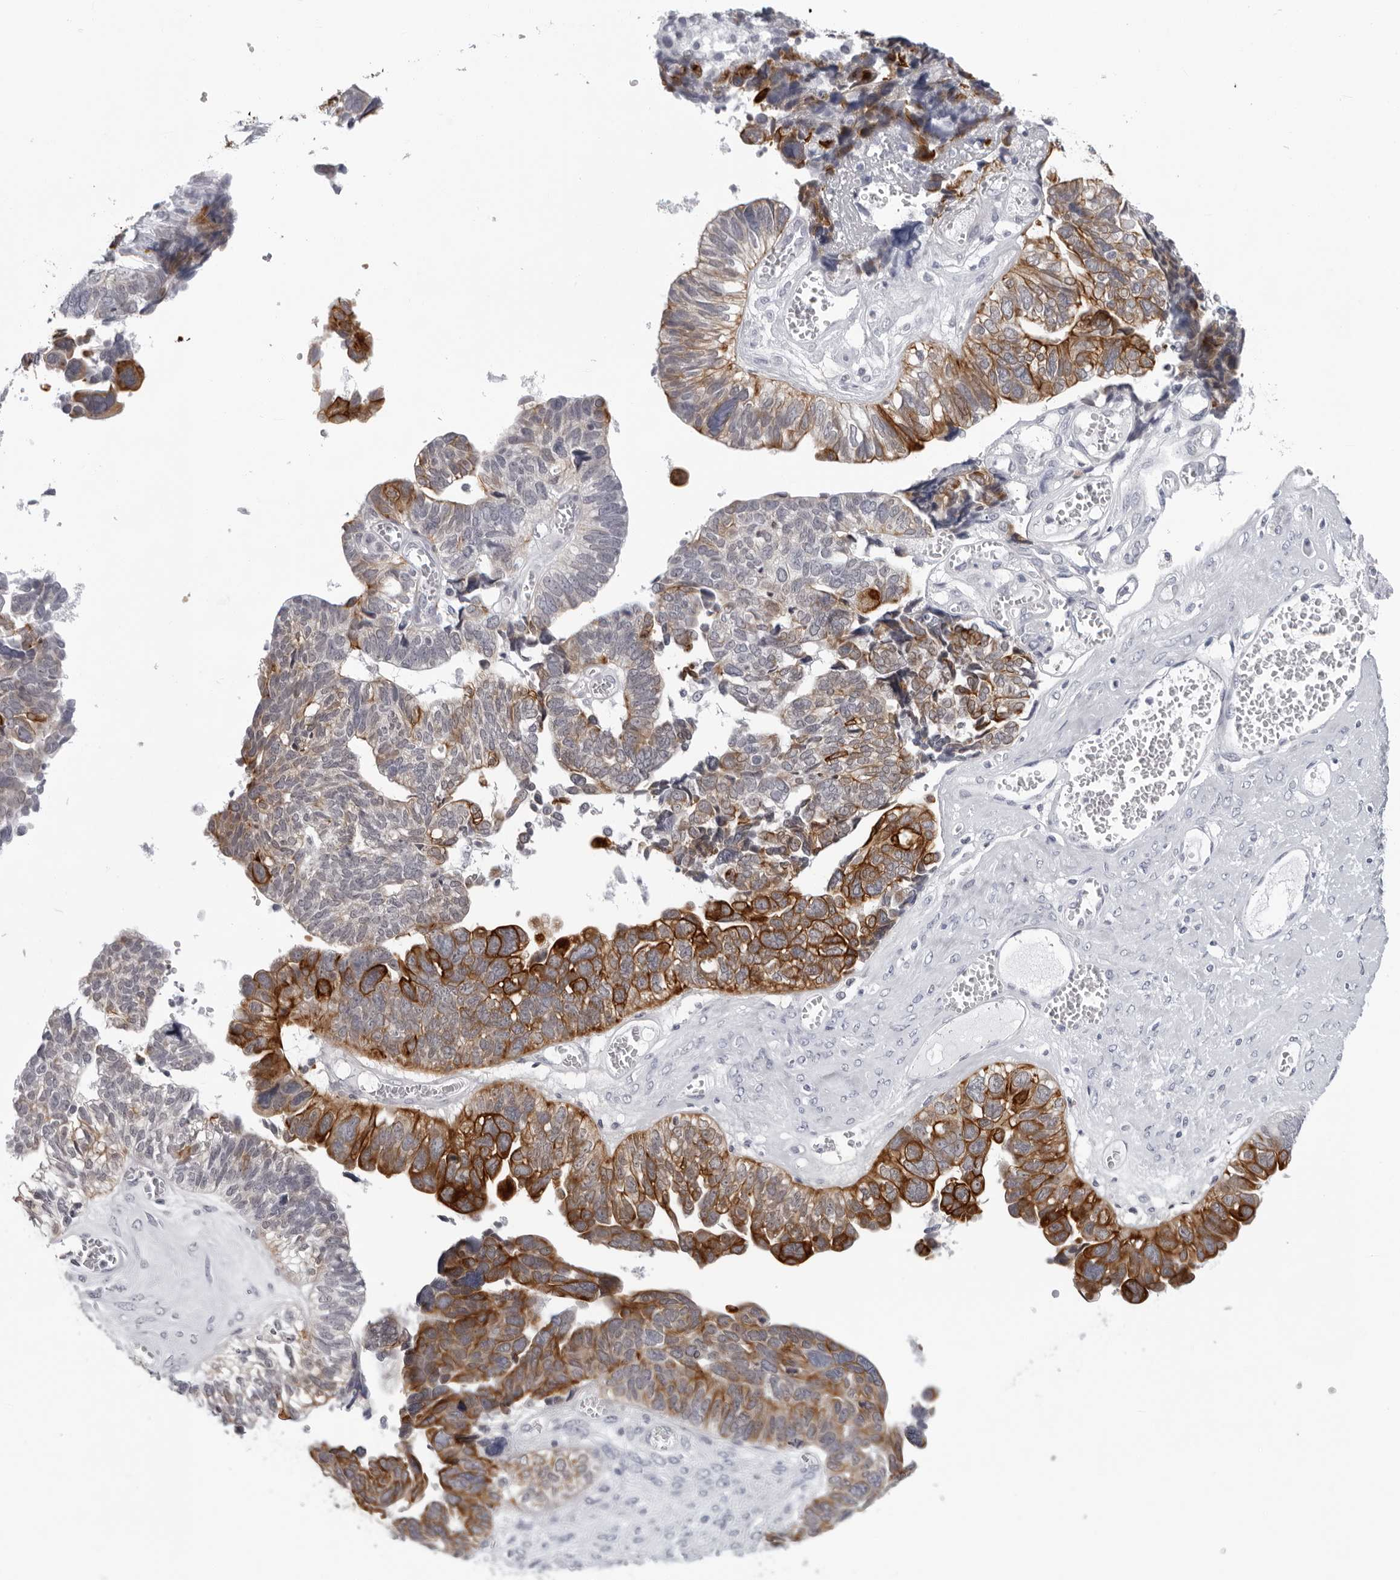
{"staining": {"intensity": "strong", "quantity": "25%-75%", "location": "cytoplasmic/membranous"}, "tissue": "ovarian cancer", "cell_type": "Tumor cells", "image_type": "cancer", "snomed": [{"axis": "morphology", "description": "Cystadenocarcinoma, serous, NOS"}, {"axis": "topography", "description": "Ovary"}], "caption": "Immunohistochemical staining of ovarian cancer demonstrates high levels of strong cytoplasmic/membranous staining in approximately 25%-75% of tumor cells.", "gene": "CCDC28B", "patient": {"sex": "female", "age": 79}}